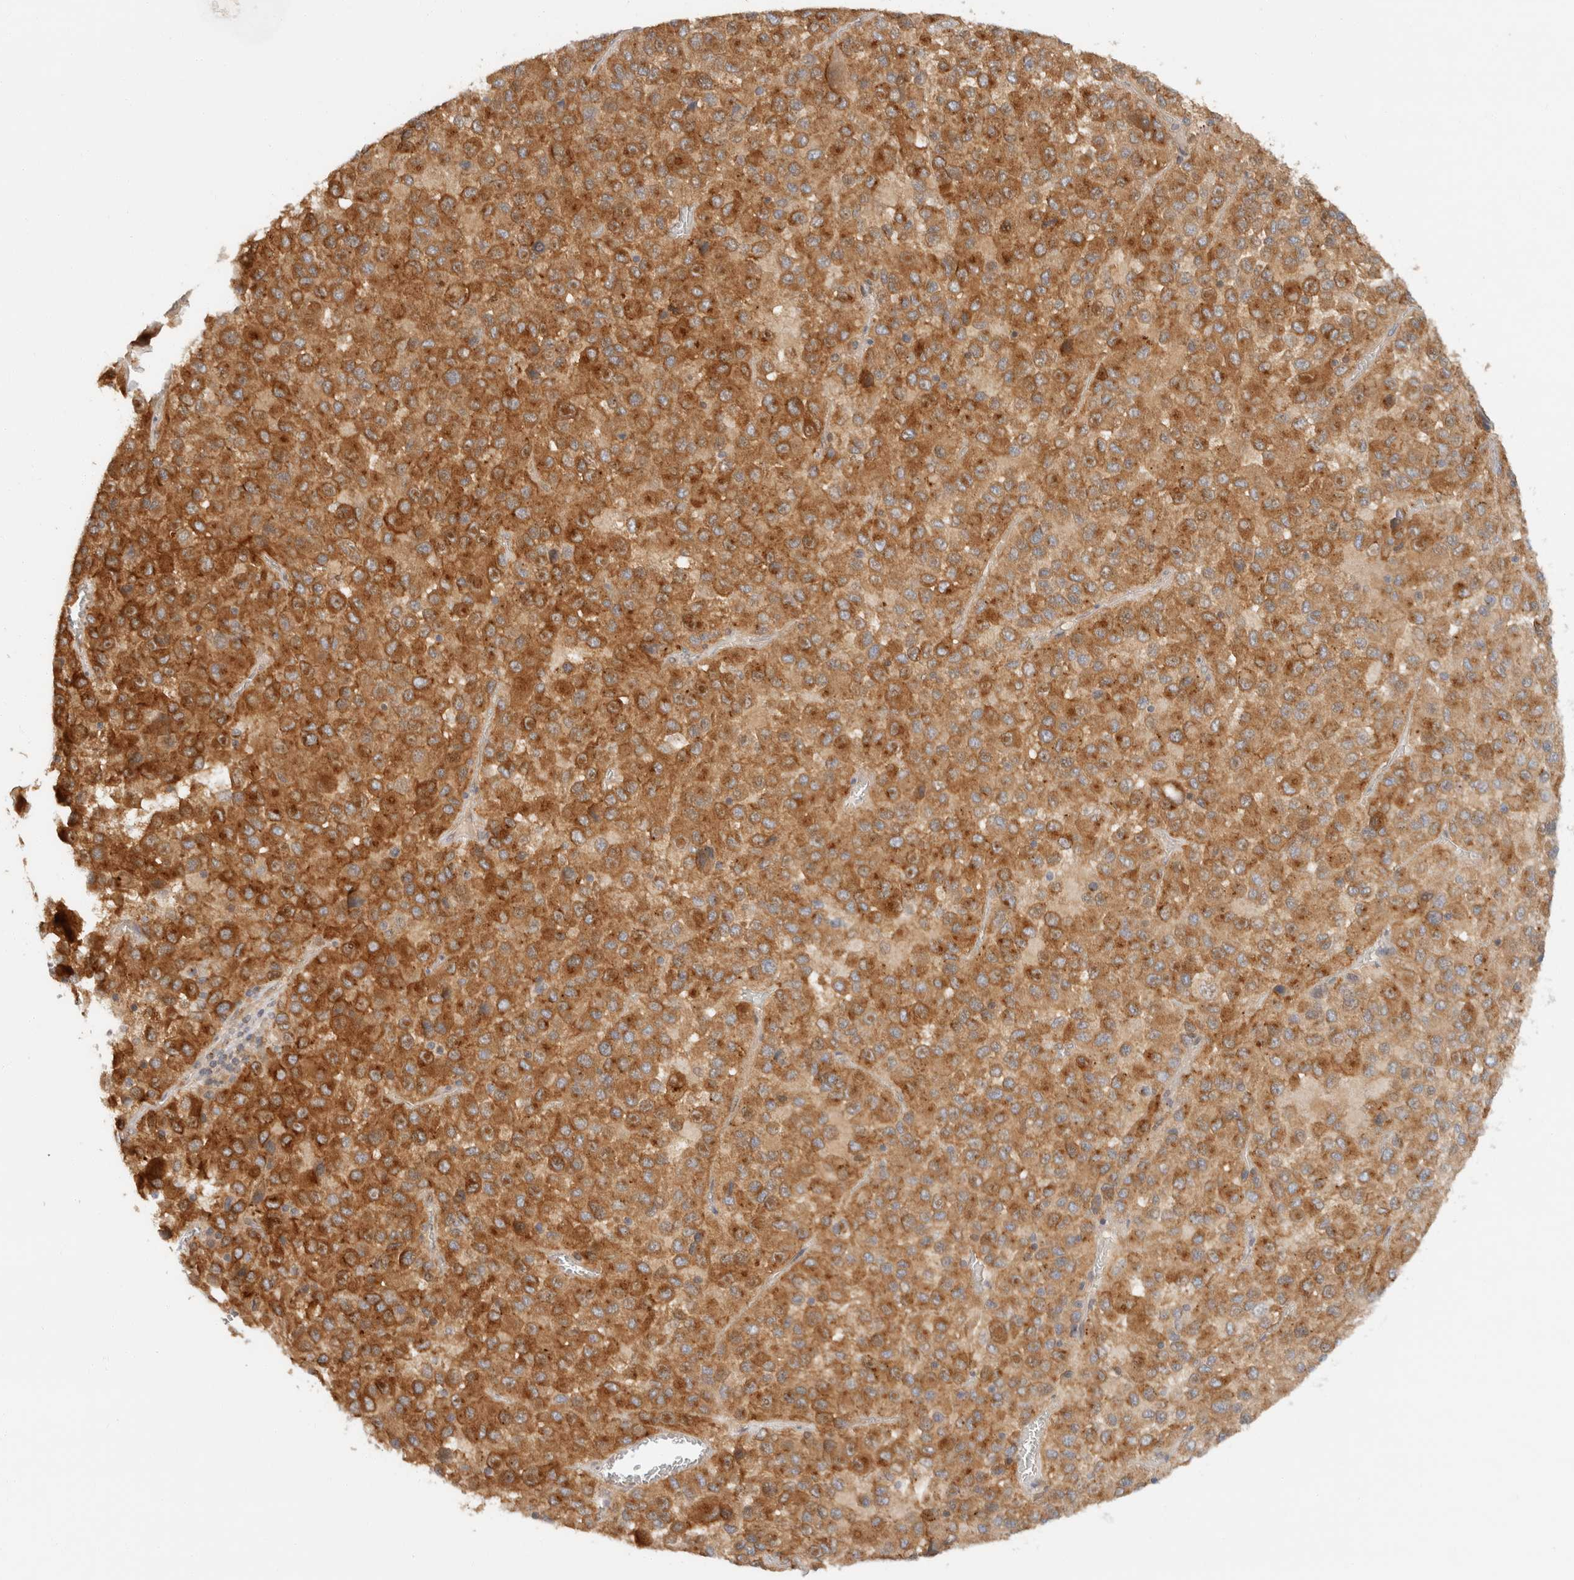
{"staining": {"intensity": "moderate", "quantity": ">75%", "location": "cytoplasmic/membranous"}, "tissue": "melanoma", "cell_type": "Tumor cells", "image_type": "cancer", "snomed": [{"axis": "morphology", "description": "Malignant melanoma, Metastatic site"}, {"axis": "topography", "description": "Lung"}], "caption": "DAB (3,3'-diaminobenzidine) immunohistochemical staining of malignant melanoma (metastatic site) reveals moderate cytoplasmic/membranous protein positivity in approximately >75% of tumor cells.", "gene": "TACC1", "patient": {"sex": "male", "age": 64}}